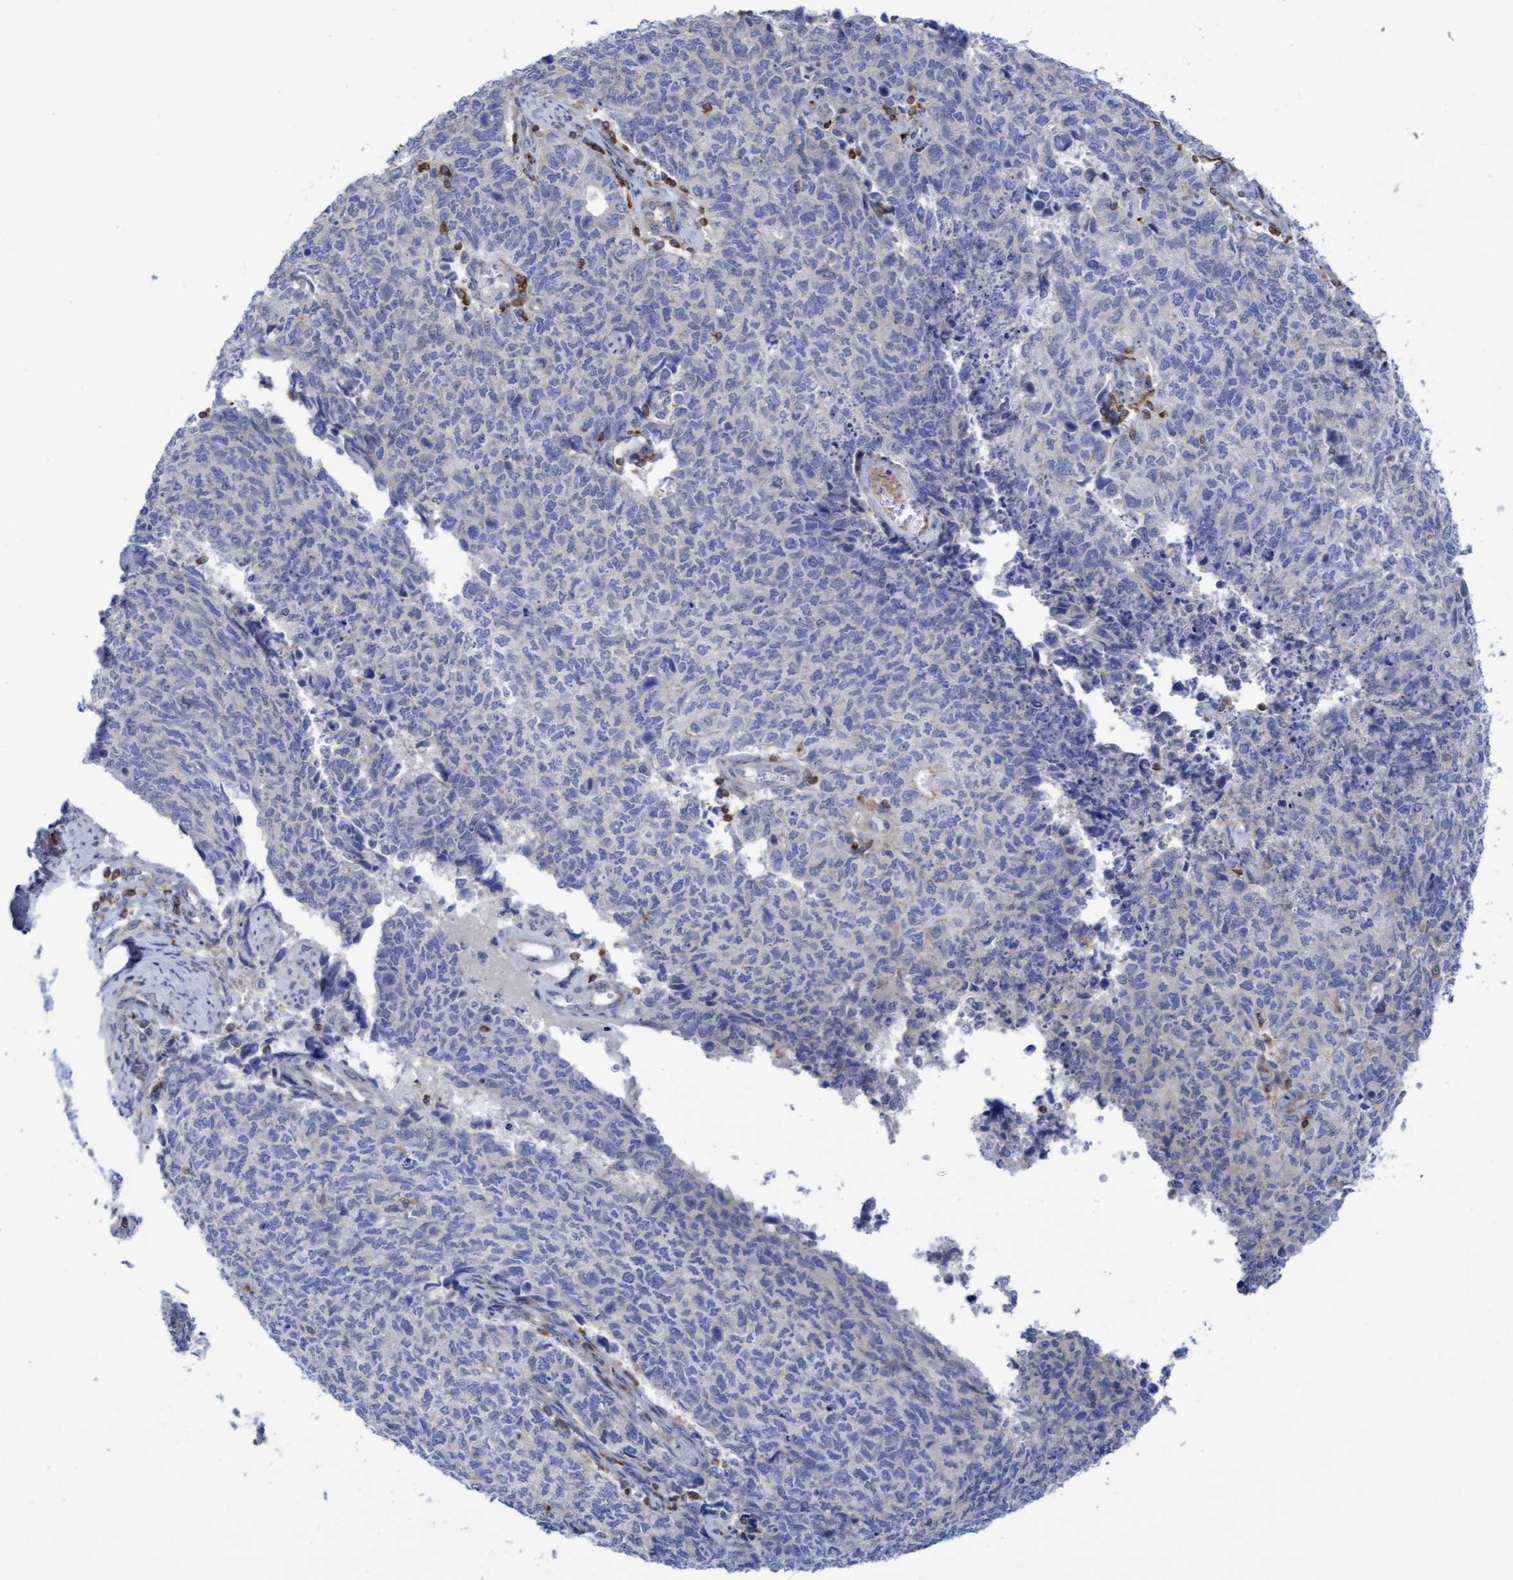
{"staining": {"intensity": "negative", "quantity": "none", "location": "none"}, "tissue": "cervical cancer", "cell_type": "Tumor cells", "image_type": "cancer", "snomed": [{"axis": "morphology", "description": "Squamous cell carcinoma, NOS"}, {"axis": "topography", "description": "Cervix"}], "caption": "A histopathology image of cervical cancer (squamous cell carcinoma) stained for a protein shows no brown staining in tumor cells.", "gene": "FNBP1", "patient": {"sex": "female", "age": 63}}